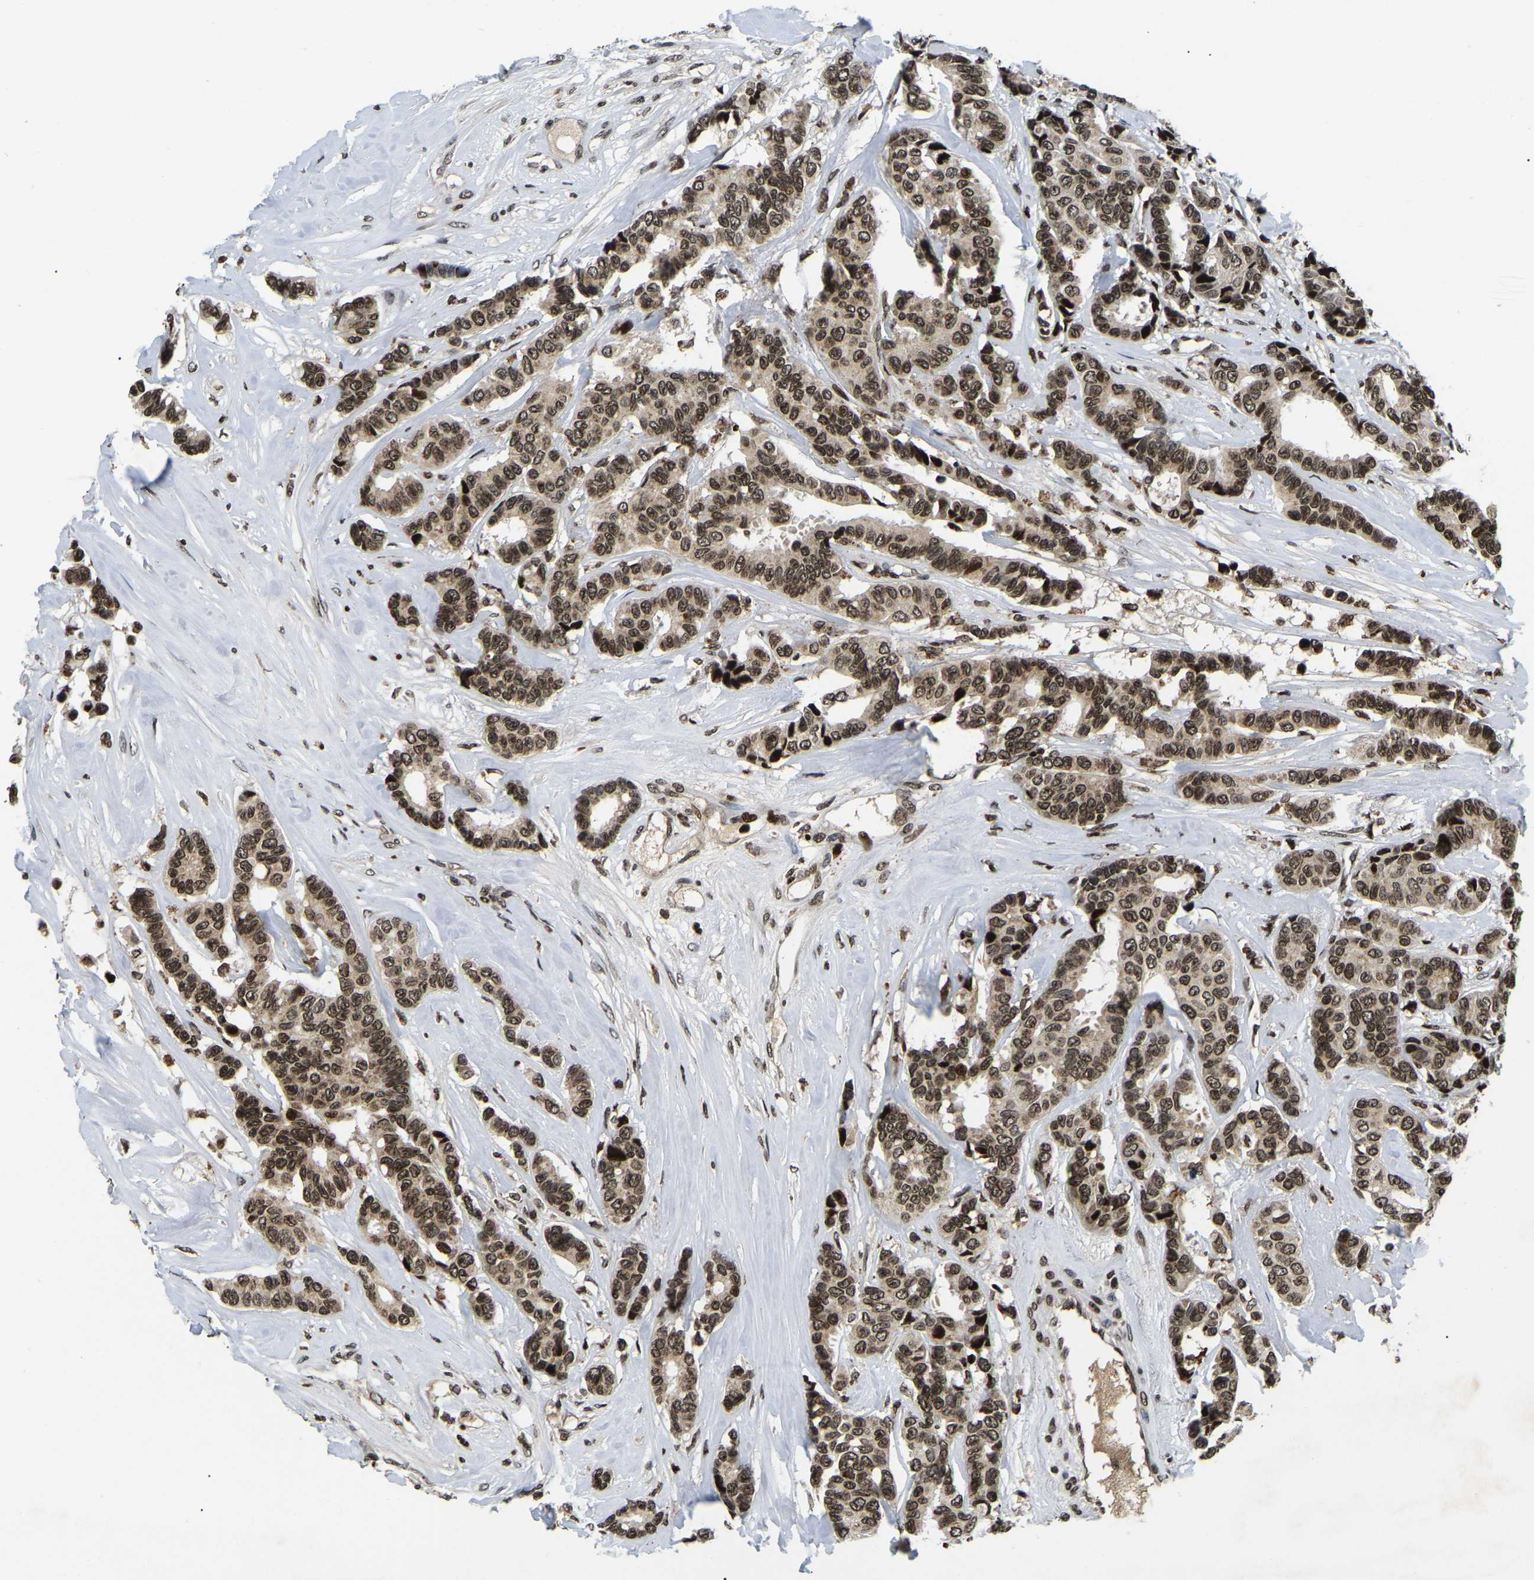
{"staining": {"intensity": "strong", "quantity": ">75%", "location": "nuclear"}, "tissue": "breast cancer", "cell_type": "Tumor cells", "image_type": "cancer", "snomed": [{"axis": "morphology", "description": "Duct carcinoma"}, {"axis": "topography", "description": "Breast"}], "caption": "Protein staining of breast cancer tissue shows strong nuclear positivity in about >75% of tumor cells. (Brightfield microscopy of DAB IHC at high magnification).", "gene": "LRRC61", "patient": {"sex": "female", "age": 87}}